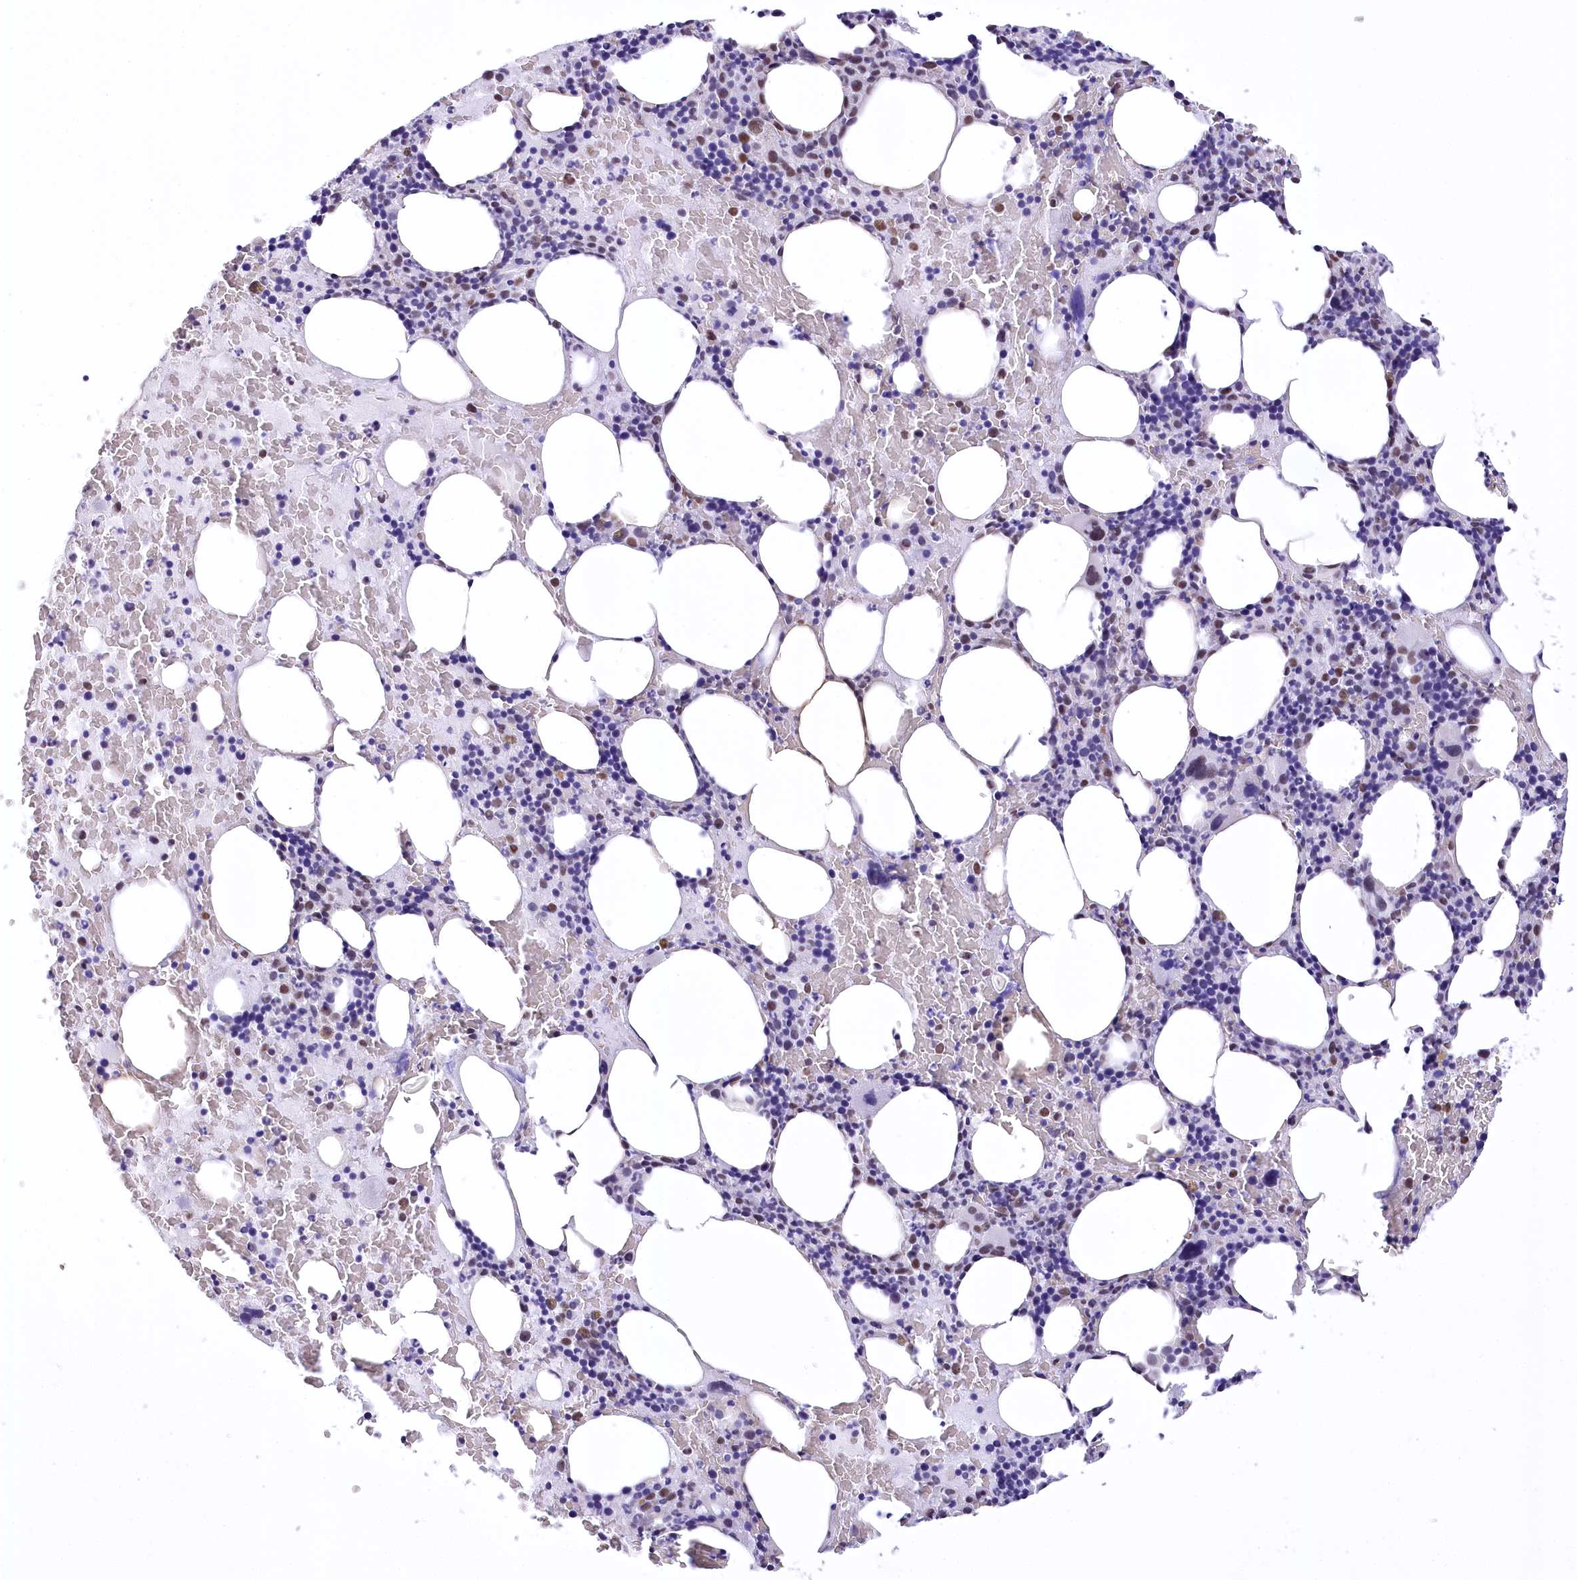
{"staining": {"intensity": "moderate", "quantity": "<25%", "location": "nuclear"}, "tissue": "bone marrow", "cell_type": "Hematopoietic cells", "image_type": "normal", "snomed": [{"axis": "morphology", "description": "Normal tissue, NOS"}, {"axis": "topography", "description": "Bone marrow"}], "caption": "Immunohistochemistry (IHC) of normal human bone marrow displays low levels of moderate nuclear staining in approximately <25% of hematopoietic cells.", "gene": "HNRNPA0", "patient": {"sex": "male", "age": 62}}